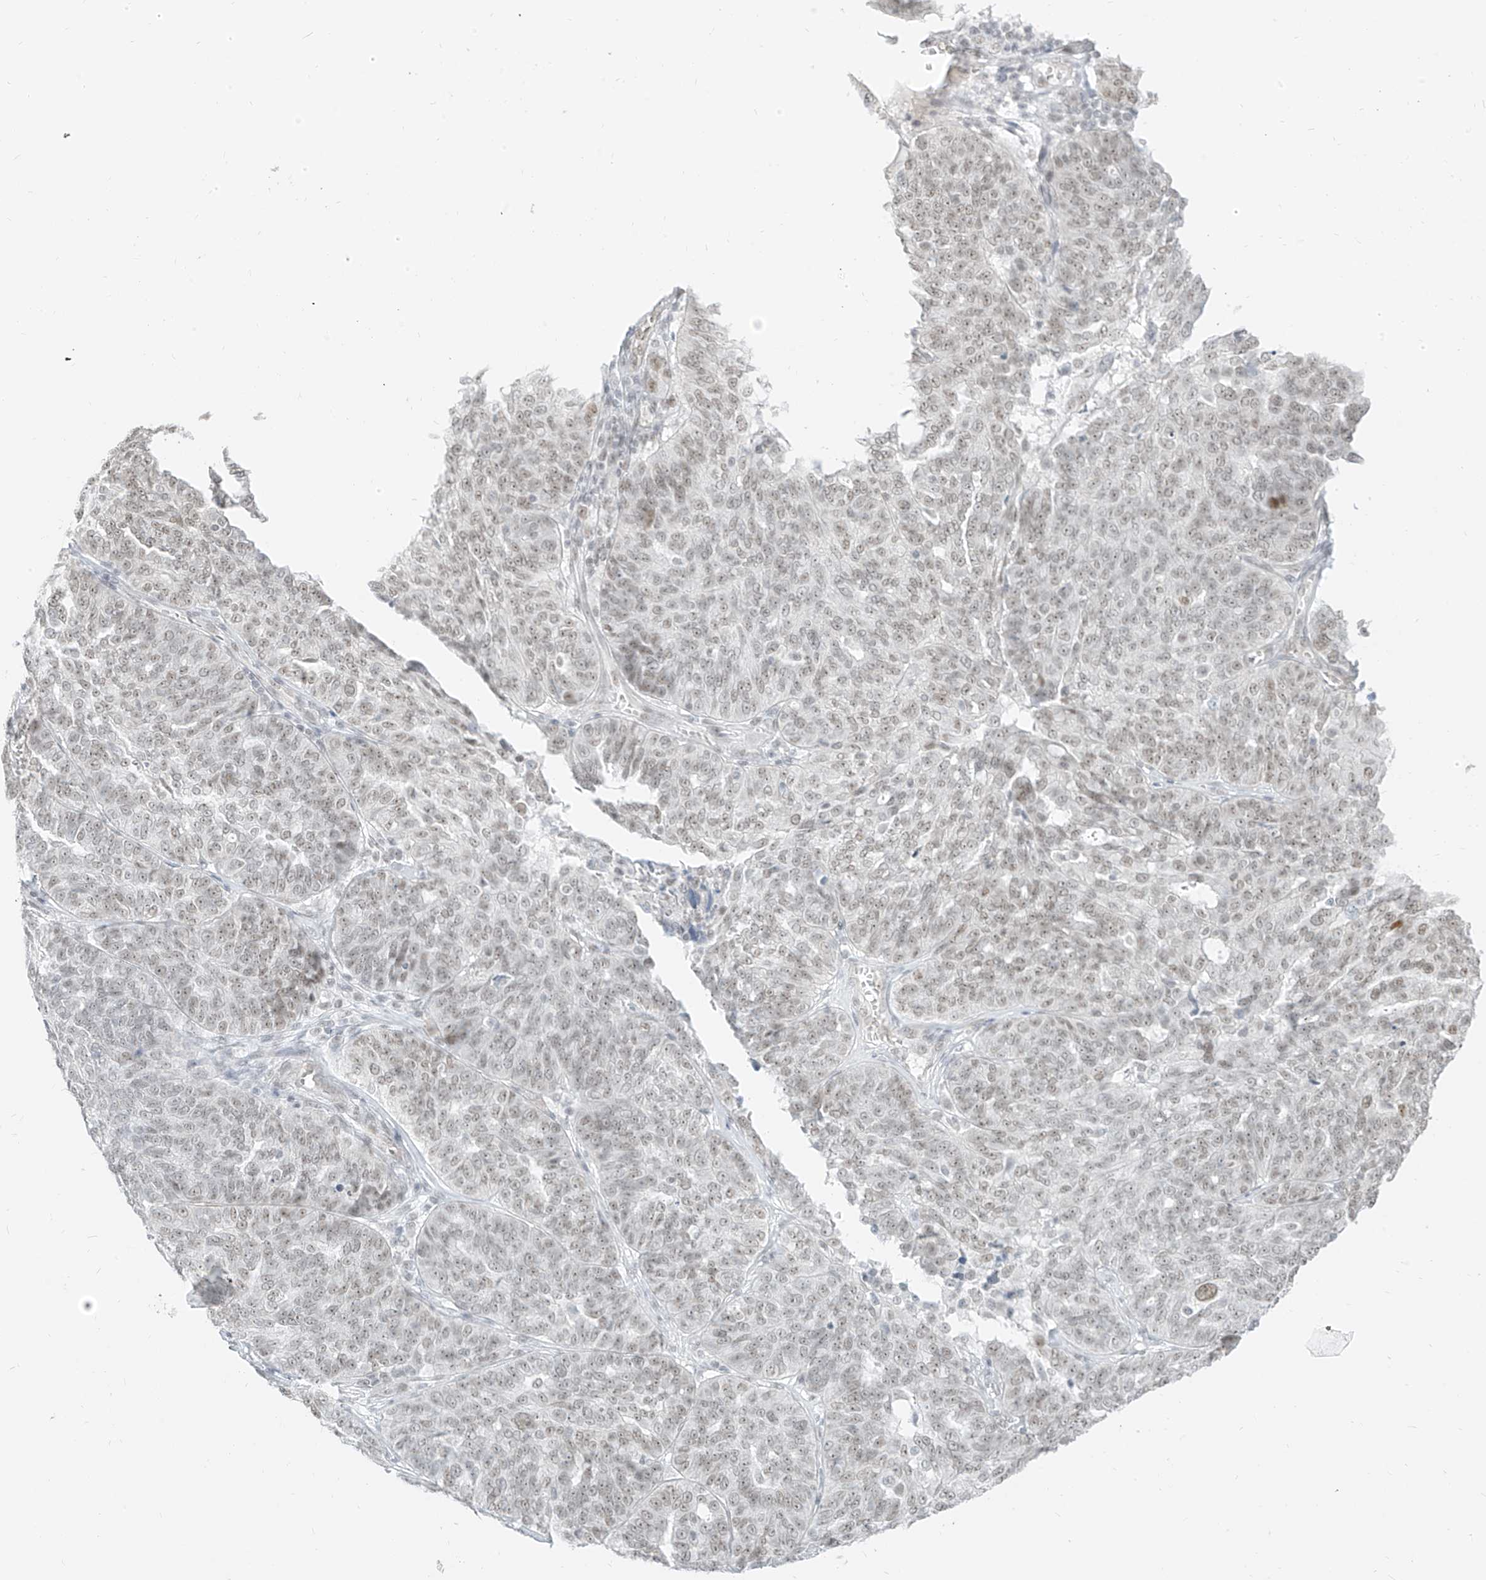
{"staining": {"intensity": "weak", "quantity": "25%-75%", "location": "nuclear"}, "tissue": "ovarian cancer", "cell_type": "Tumor cells", "image_type": "cancer", "snomed": [{"axis": "morphology", "description": "Cystadenocarcinoma, serous, NOS"}, {"axis": "topography", "description": "Ovary"}], "caption": "Immunohistochemistry (DAB) staining of ovarian cancer (serous cystadenocarcinoma) shows weak nuclear protein expression in about 25%-75% of tumor cells. (Brightfield microscopy of DAB IHC at high magnification).", "gene": "SUPT5H", "patient": {"sex": "female", "age": 59}}